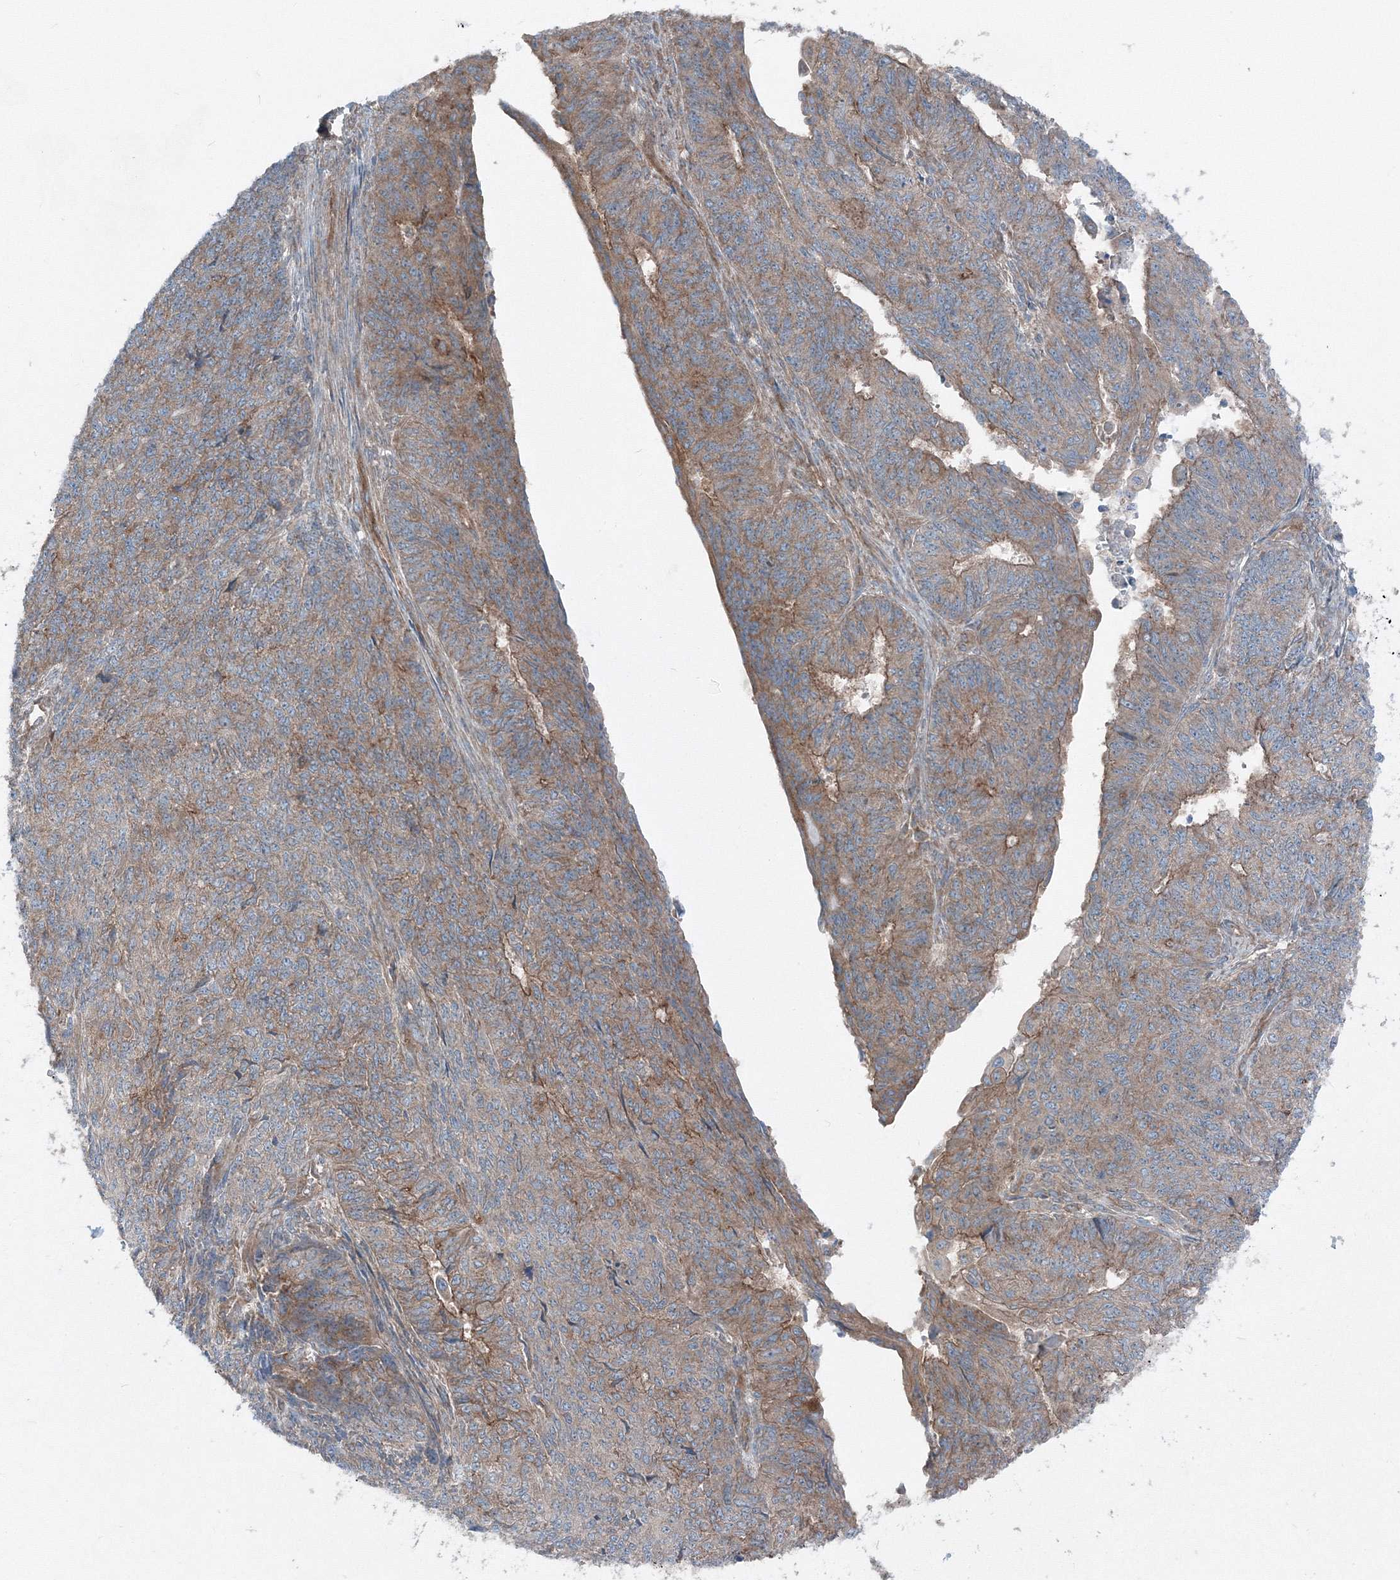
{"staining": {"intensity": "moderate", "quantity": ">75%", "location": "cytoplasmic/membranous"}, "tissue": "endometrial cancer", "cell_type": "Tumor cells", "image_type": "cancer", "snomed": [{"axis": "morphology", "description": "Adenocarcinoma, NOS"}, {"axis": "topography", "description": "Endometrium"}], "caption": "Protein expression analysis of endometrial cancer (adenocarcinoma) demonstrates moderate cytoplasmic/membranous positivity in about >75% of tumor cells.", "gene": "TPRKB", "patient": {"sex": "female", "age": 32}}